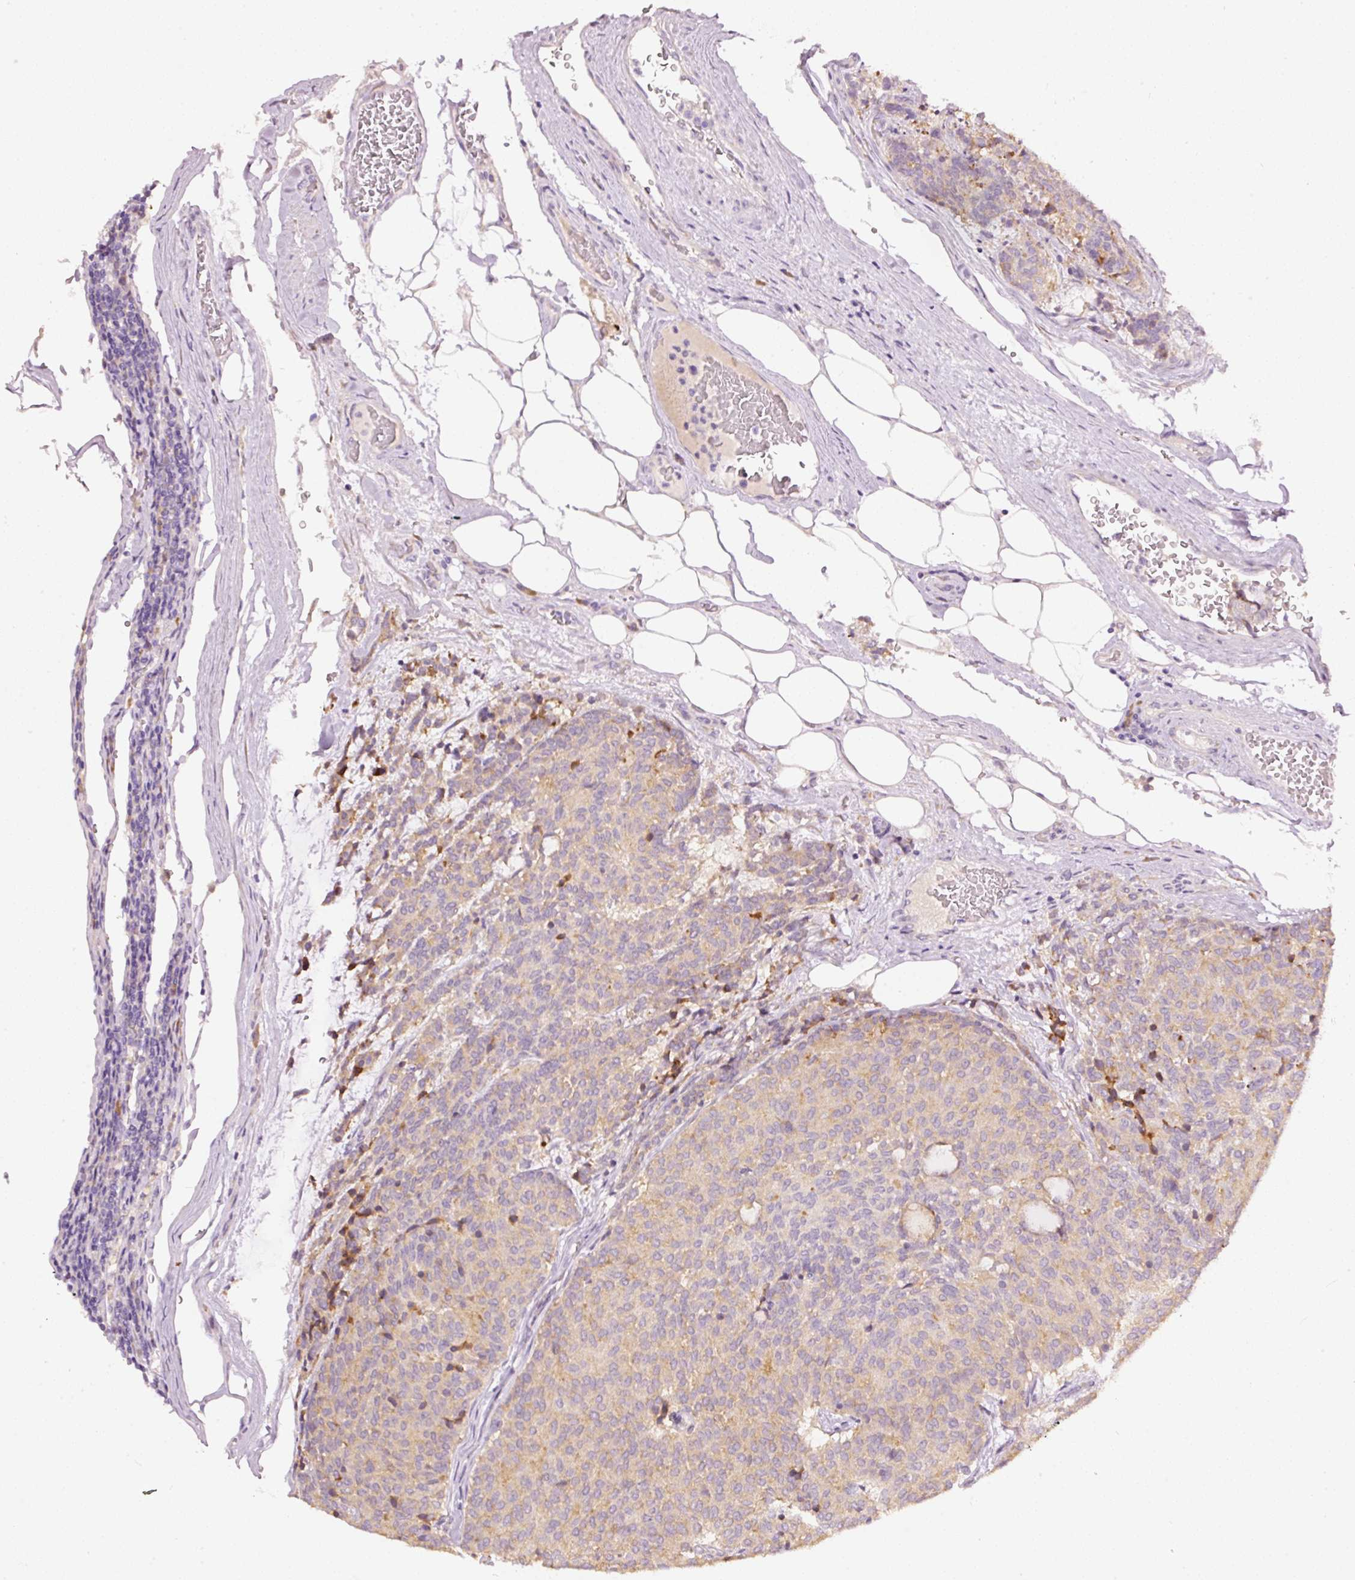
{"staining": {"intensity": "weak", "quantity": "25%-75%", "location": "cytoplasmic/membranous"}, "tissue": "carcinoid", "cell_type": "Tumor cells", "image_type": "cancer", "snomed": [{"axis": "morphology", "description": "Carcinoid, malignant, NOS"}, {"axis": "topography", "description": "Pancreas"}], "caption": "Malignant carcinoid stained with IHC exhibits weak cytoplasmic/membranous positivity in about 25%-75% of tumor cells. The protein of interest is stained brown, and the nuclei are stained in blue (DAB (3,3'-diaminobenzidine) IHC with brightfield microscopy, high magnification).", "gene": "RSPO2", "patient": {"sex": "female", "age": 54}}